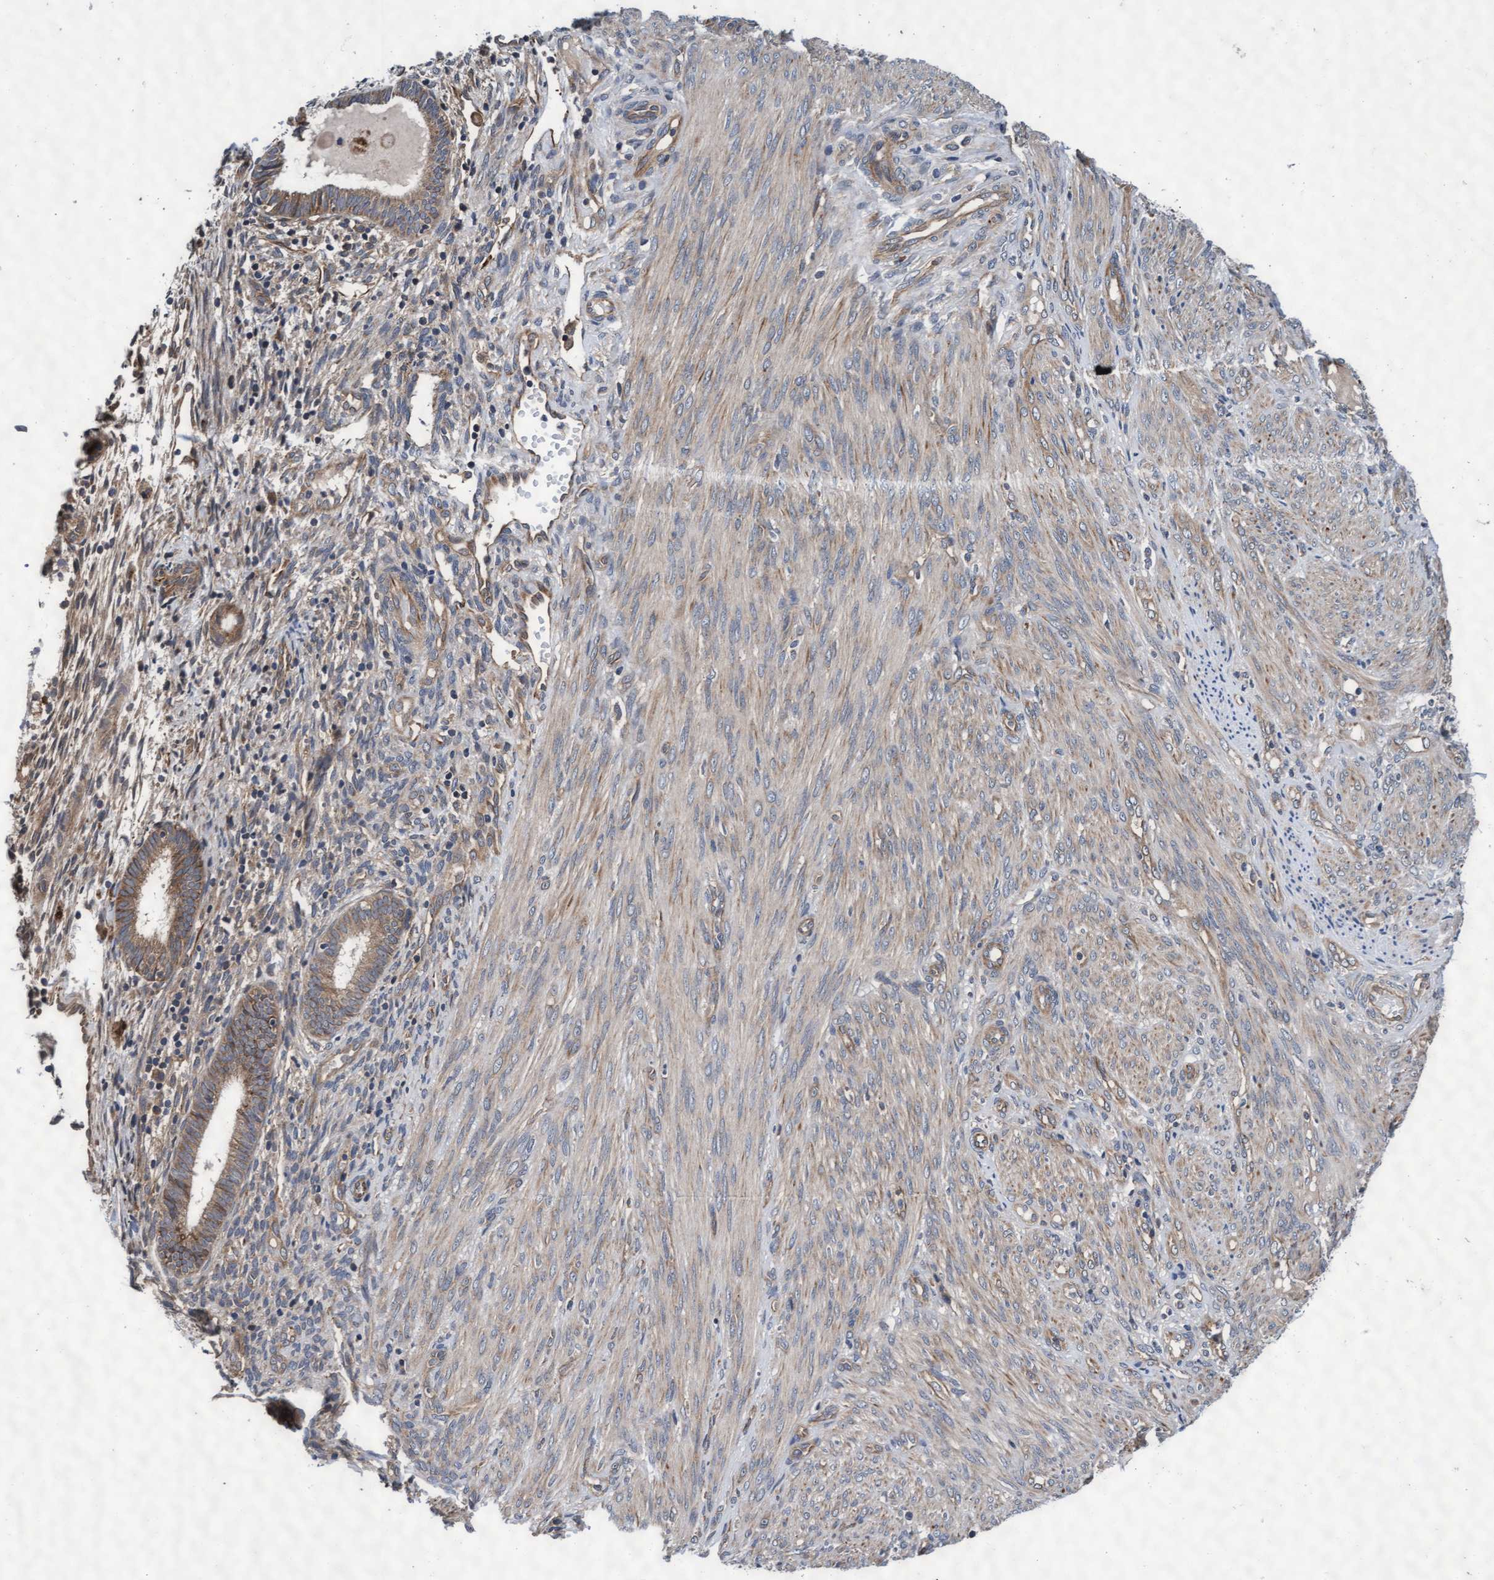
{"staining": {"intensity": "moderate", "quantity": ">75%", "location": "cytoplasmic/membranous"}, "tissue": "endometrial cancer", "cell_type": "Tumor cells", "image_type": "cancer", "snomed": [{"axis": "morphology", "description": "Adenocarcinoma, NOS"}, {"axis": "topography", "description": "Endometrium"}], "caption": "Tumor cells exhibit medium levels of moderate cytoplasmic/membranous positivity in approximately >75% of cells in human endometrial cancer.", "gene": "EFCAB13", "patient": {"sex": "female", "age": 85}}